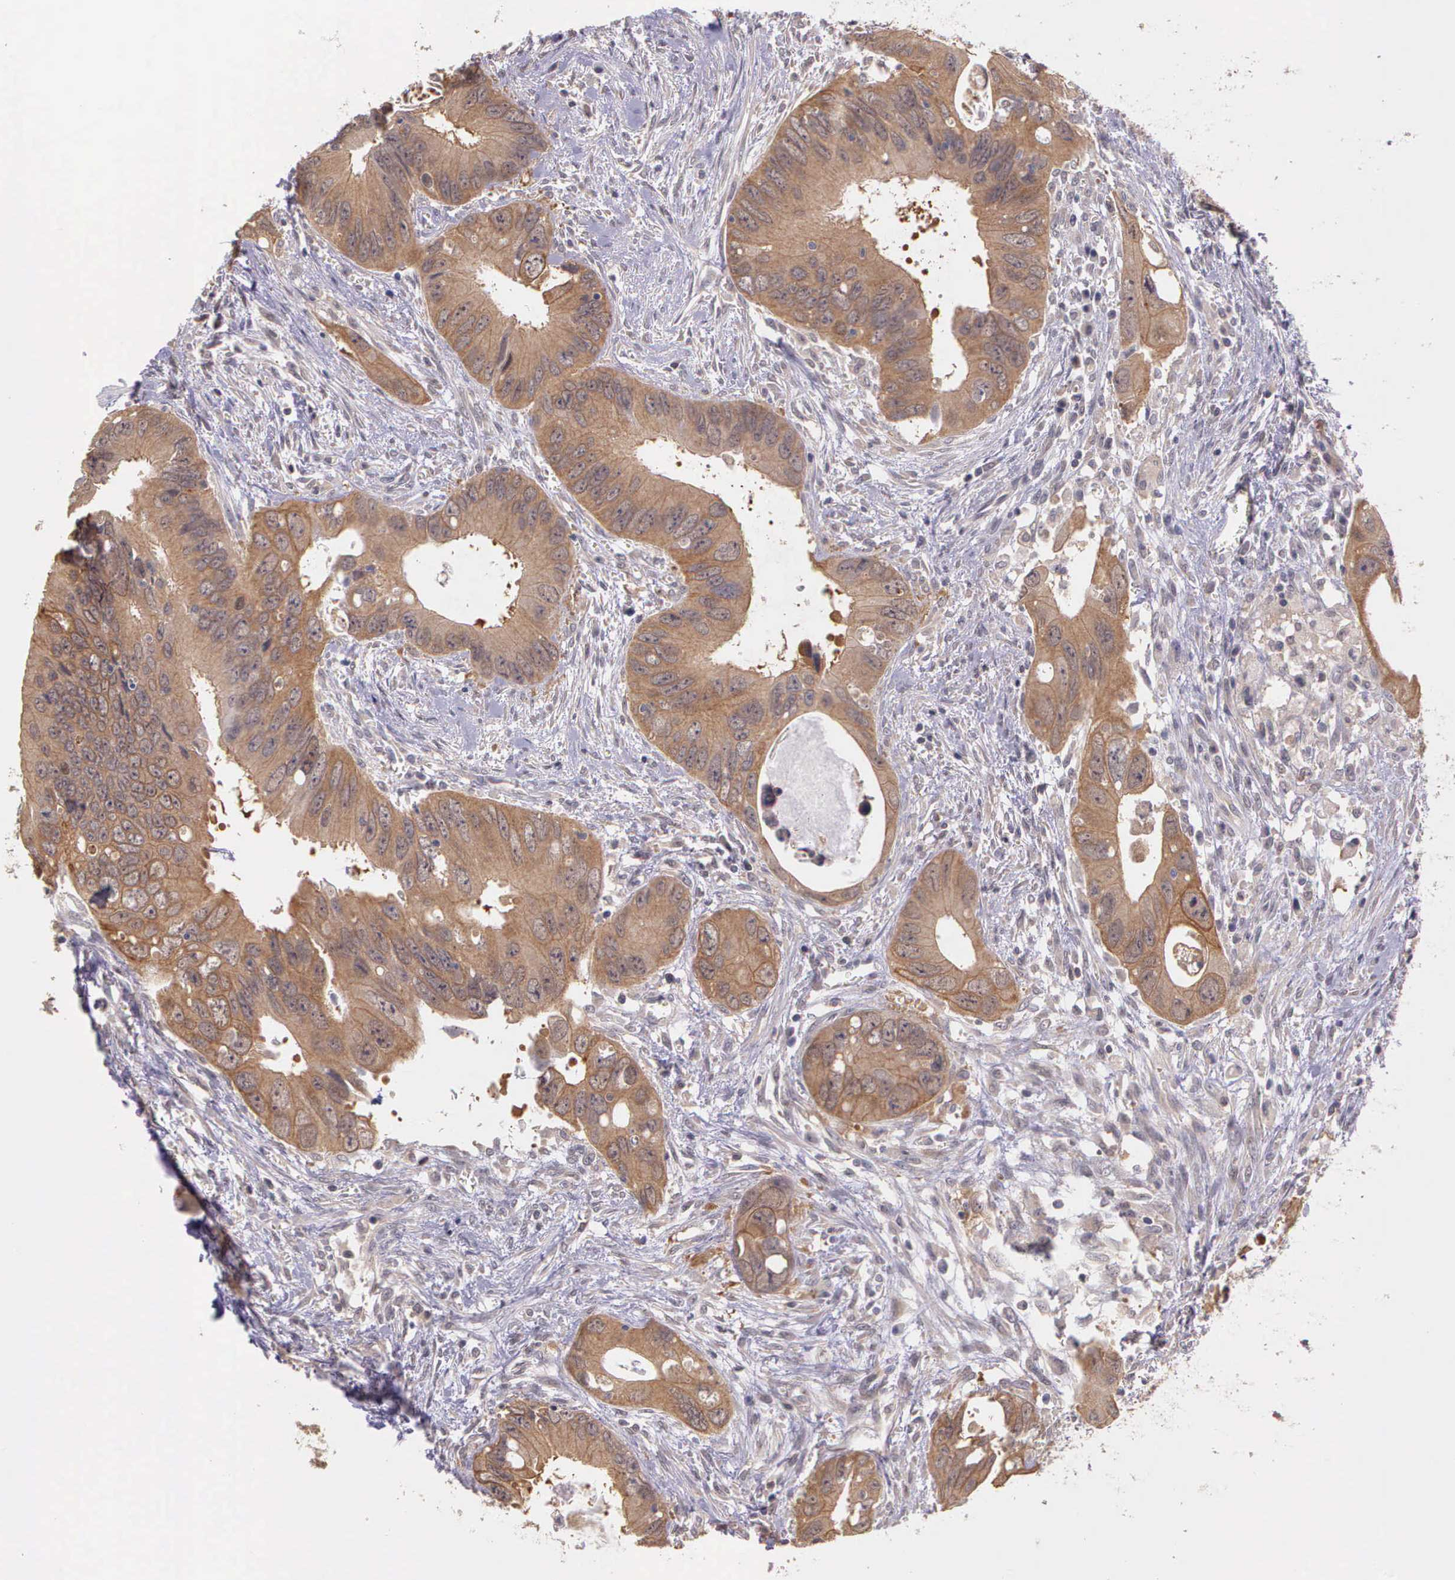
{"staining": {"intensity": "moderate", "quantity": ">75%", "location": "cytoplasmic/membranous"}, "tissue": "colorectal cancer", "cell_type": "Tumor cells", "image_type": "cancer", "snomed": [{"axis": "morphology", "description": "Adenocarcinoma, NOS"}, {"axis": "topography", "description": "Rectum"}], "caption": "Immunohistochemical staining of colorectal adenocarcinoma reveals moderate cytoplasmic/membranous protein staining in approximately >75% of tumor cells.", "gene": "IGBP1", "patient": {"sex": "male", "age": 70}}